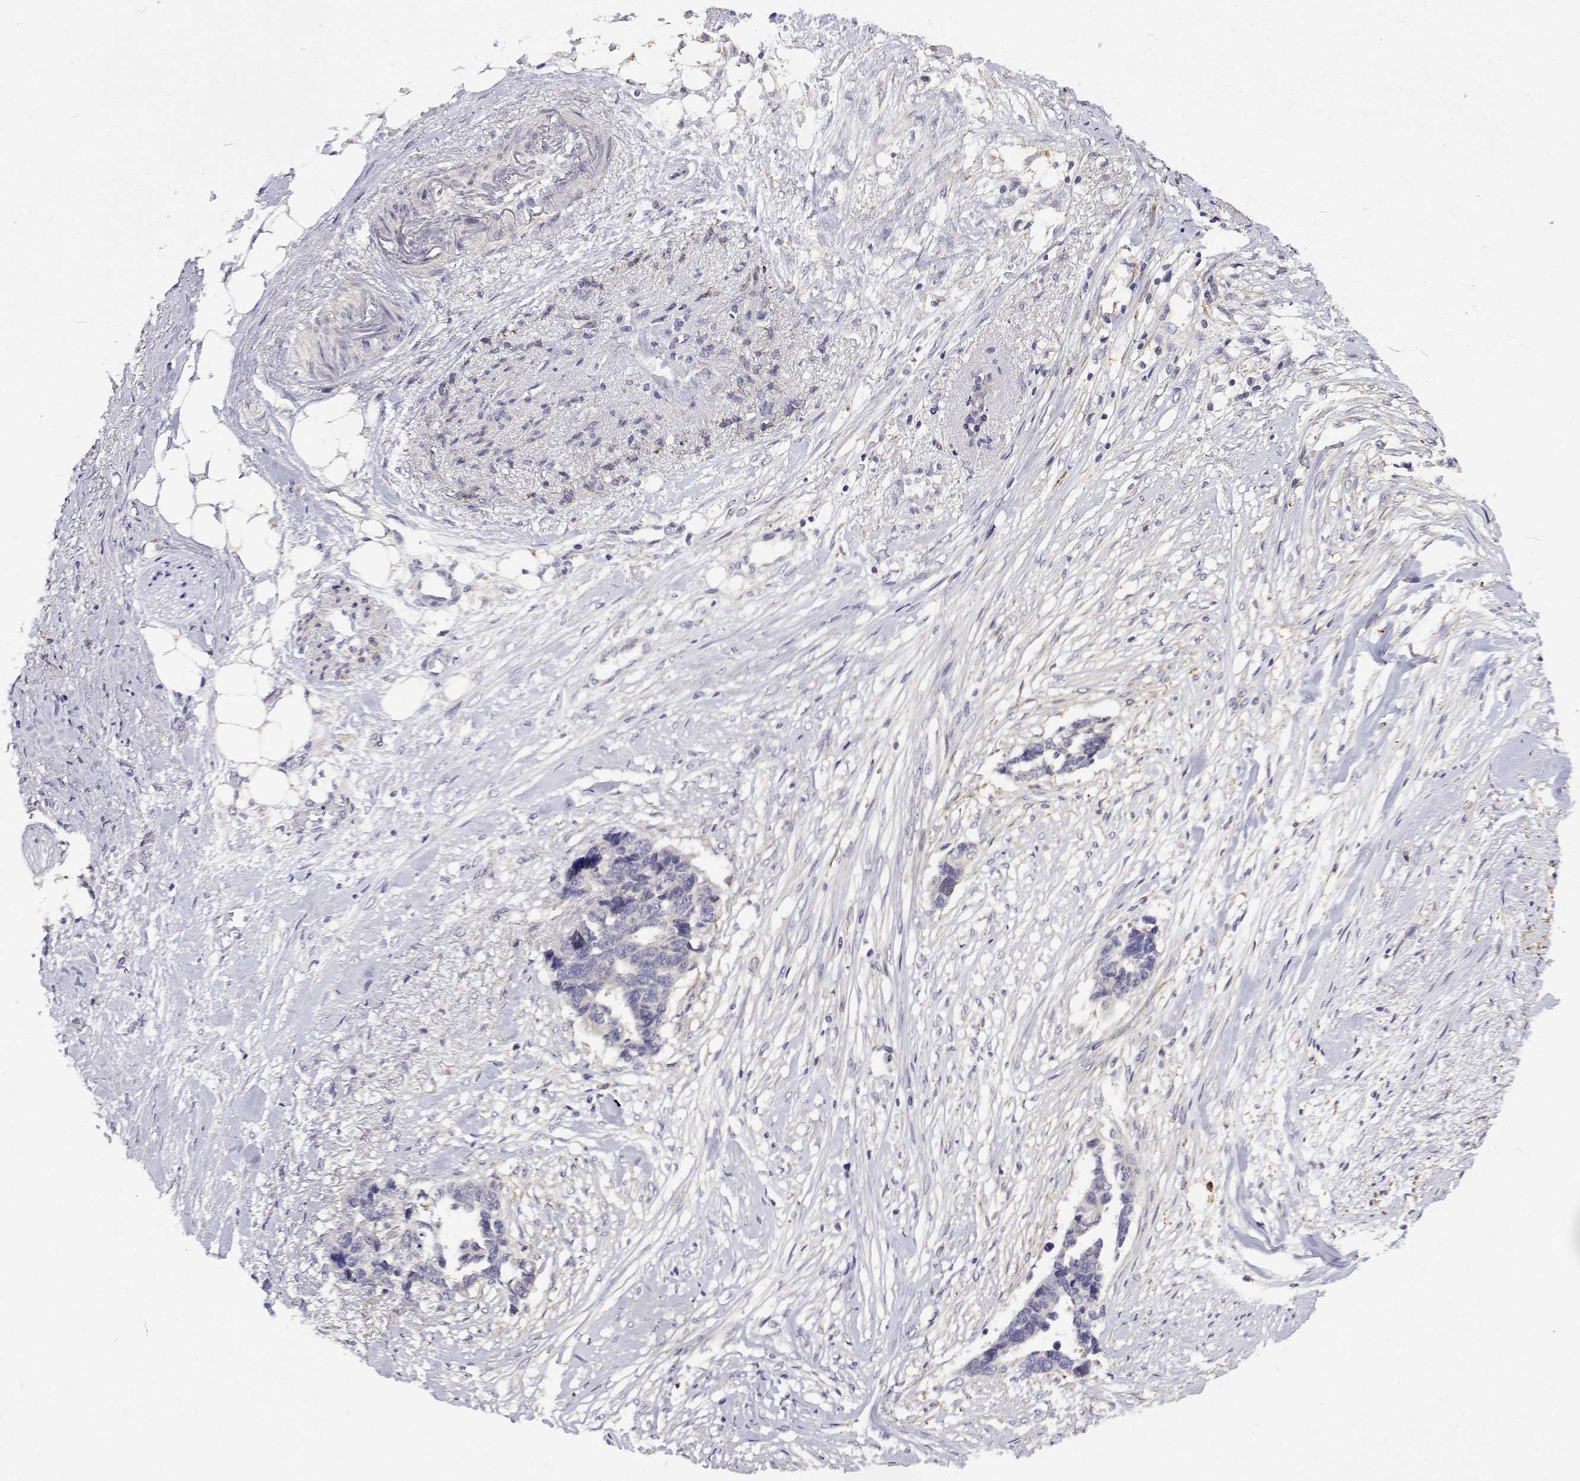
{"staining": {"intensity": "negative", "quantity": "none", "location": "none"}, "tissue": "ovarian cancer", "cell_type": "Tumor cells", "image_type": "cancer", "snomed": [{"axis": "morphology", "description": "Cystadenocarcinoma, serous, NOS"}, {"axis": "topography", "description": "Ovary"}], "caption": "The immunohistochemistry (IHC) photomicrograph has no significant staining in tumor cells of ovarian serous cystadenocarcinoma tissue.", "gene": "PADI1", "patient": {"sex": "female", "age": 69}}